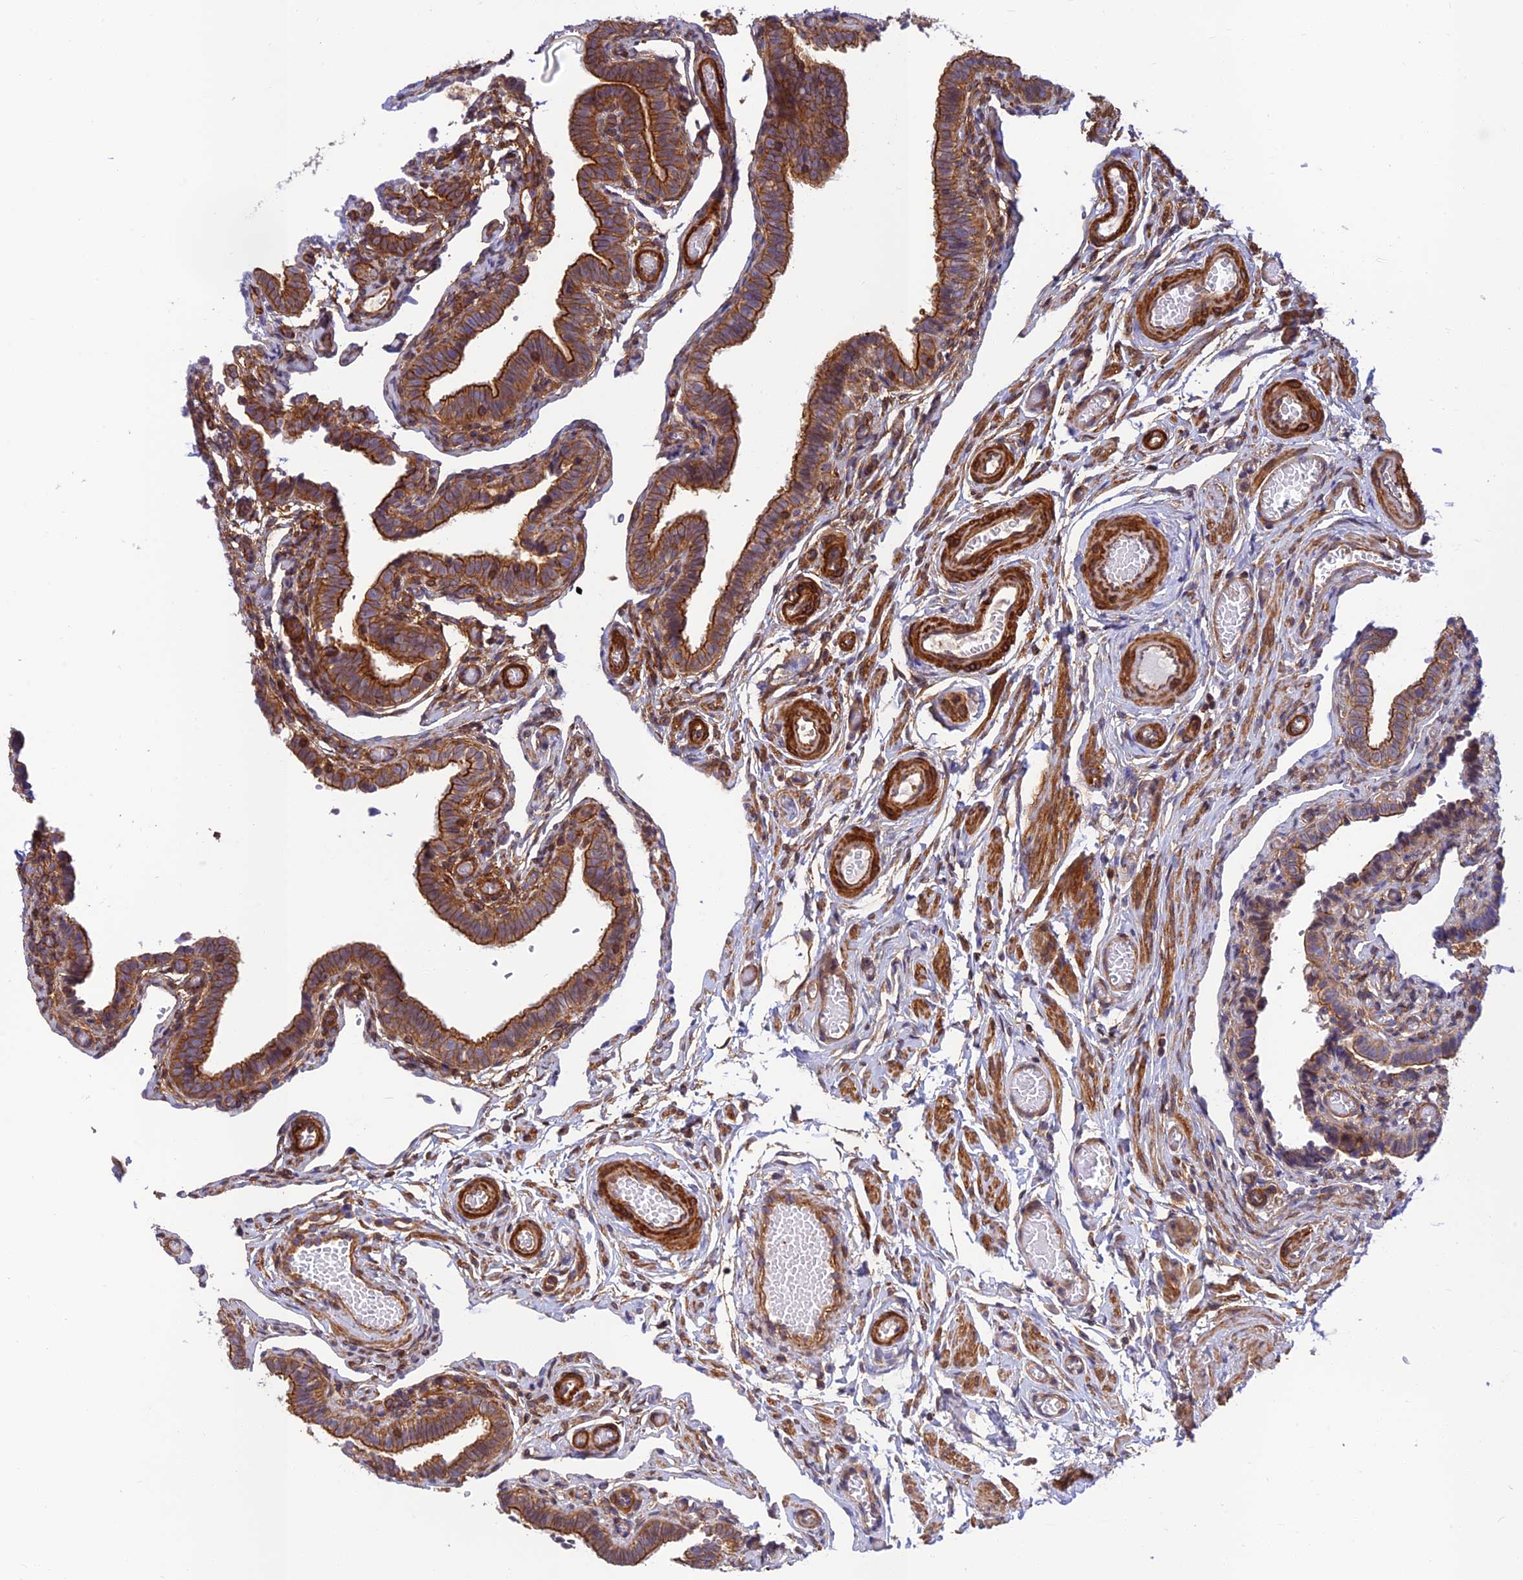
{"staining": {"intensity": "moderate", "quantity": ">75%", "location": "cytoplasmic/membranous"}, "tissue": "fallopian tube", "cell_type": "Glandular cells", "image_type": "normal", "snomed": [{"axis": "morphology", "description": "Normal tissue, NOS"}, {"axis": "topography", "description": "Fallopian tube"}], "caption": "Immunohistochemistry staining of benign fallopian tube, which demonstrates medium levels of moderate cytoplasmic/membranous positivity in about >75% of glandular cells indicating moderate cytoplasmic/membranous protein expression. The staining was performed using DAB (brown) for protein detection and nuclei were counterstained in hematoxylin (blue).", "gene": "PPP1R12C", "patient": {"sex": "female", "age": 36}}